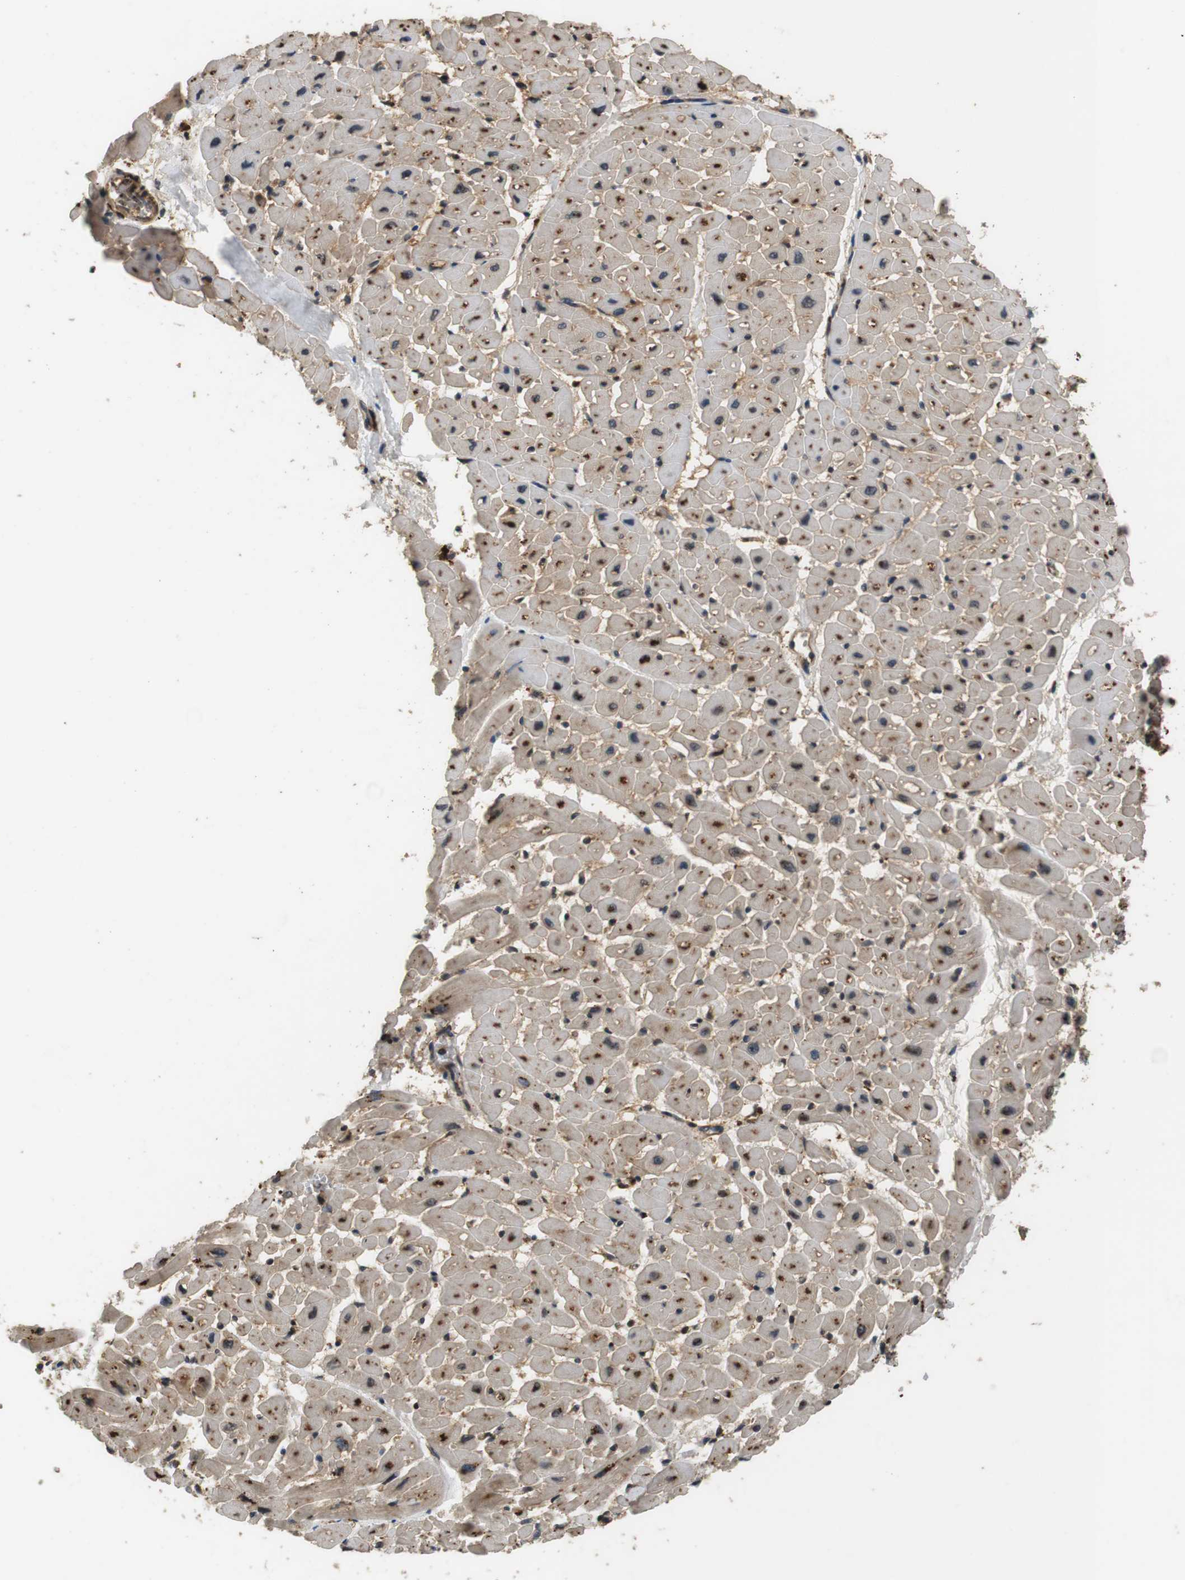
{"staining": {"intensity": "moderate", "quantity": ">75%", "location": "cytoplasmic/membranous"}, "tissue": "heart muscle", "cell_type": "Cardiomyocytes", "image_type": "normal", "snomed": [{"axis": "morphology", "description": "Normal tissue, NOS"}, {"axis": "topography", "description": "Heart"}], "caption": "A brown stain shows moderate cytoplasmic/membranous expression of a protein in cardiomyocytes of unremarkable heart muscle.", "gene": "TXNRD1", "patient": {"sex": "male", "age": 45}}